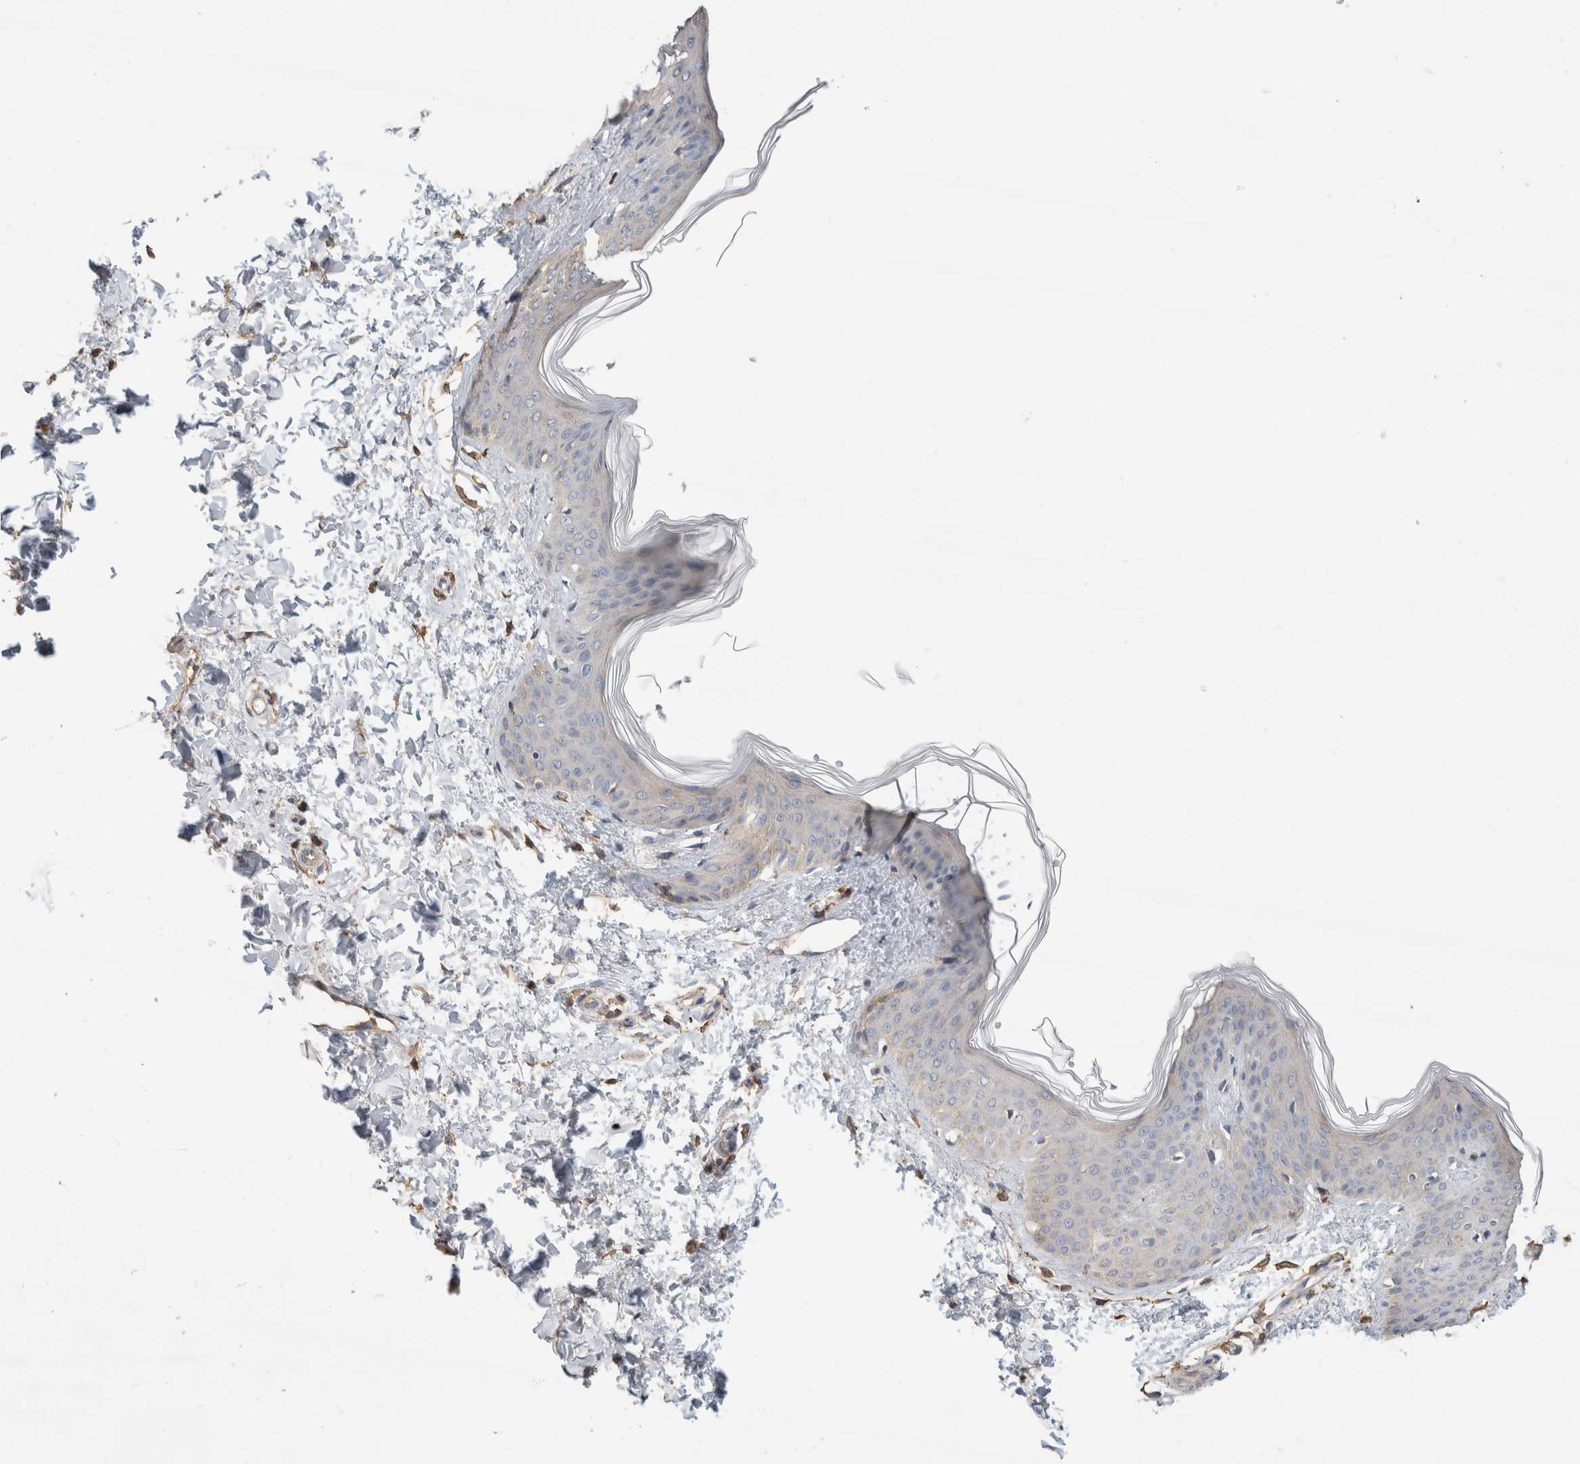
{"staining": {"intensity": "weak", "quantity": ">75%", "location": "cytoplasmic/membranous"}, "tissue": "skin", "cell_type": "Fibroblasts", "image_type": "normal", "snomed": [{"axis": "morphology", "description": "Normal tissue, NOS"}, {"axis": "topography", "description": "Skin"}], "caption": "Immunohistochemical staining of benign skin reveals low levels of weak cytoplasmic/membranous positivity in approximately >75% of fibroblasts. (DAB IHC with brightfield microscopy, high magnification).", "gene": "EIF4G3", "patient": {"sex": "female", "age": 17}}